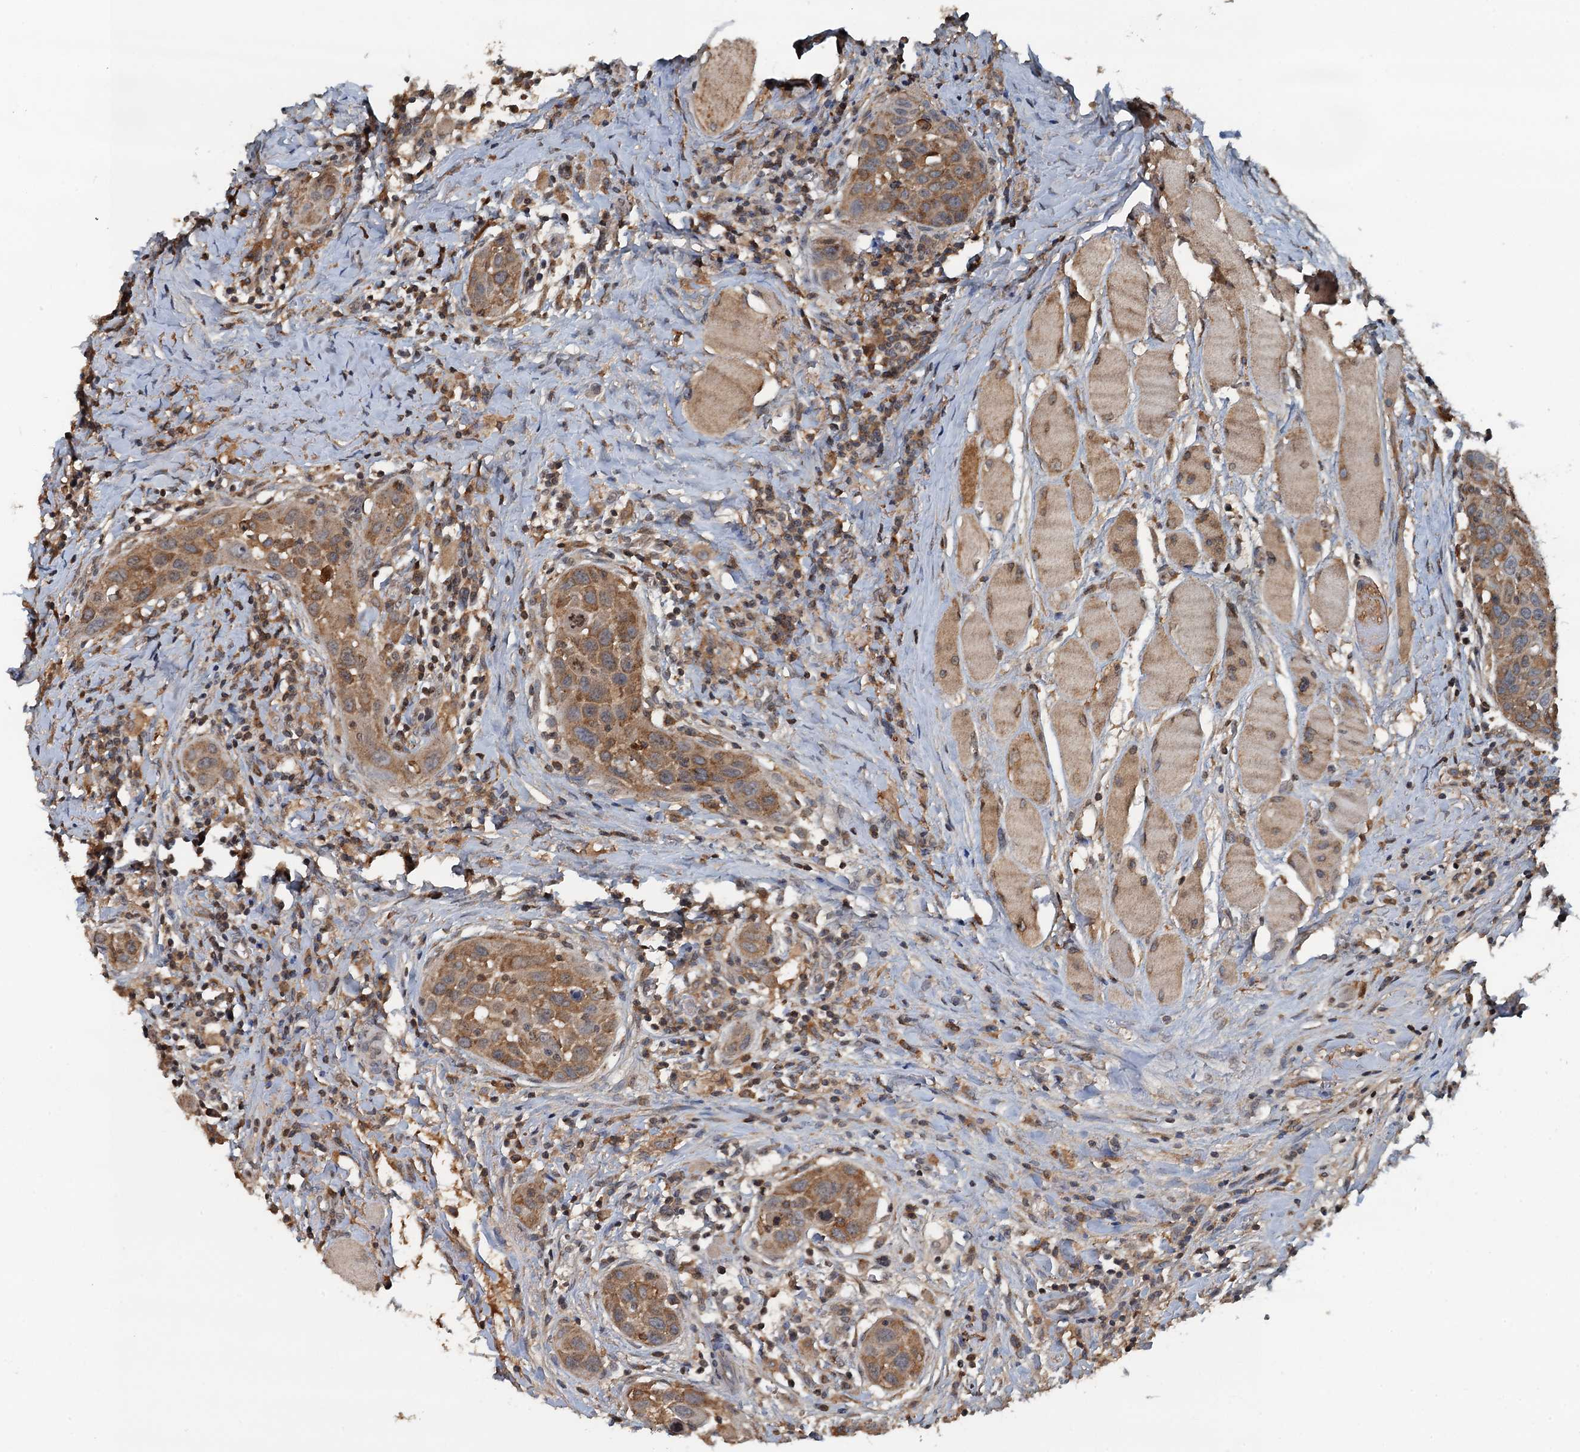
{"staining": {"intensity": "moderate", "quantity": ">75%", "location": "cytoplasmic/membranous"}, "tissue": "head and neck cancer", "cell_type": "Tumor cells", "image_type": "cancer", "snomed": [{"axis": "morphology", "description": "Squamous cell carcinoma, NOS"}, {"axis": "topography", "description": "Oral tissue"}, {"axis": "topography", "description": "Head-Neck"}], "caption": "Human head and neck cancer stained for a protein (brown) reveals moderate cytoplasmic/membranous positive expression in approximately >75% of tumor cells.", "gene": "LSM14B", "patient": {"sex": "female", "age": 50}}